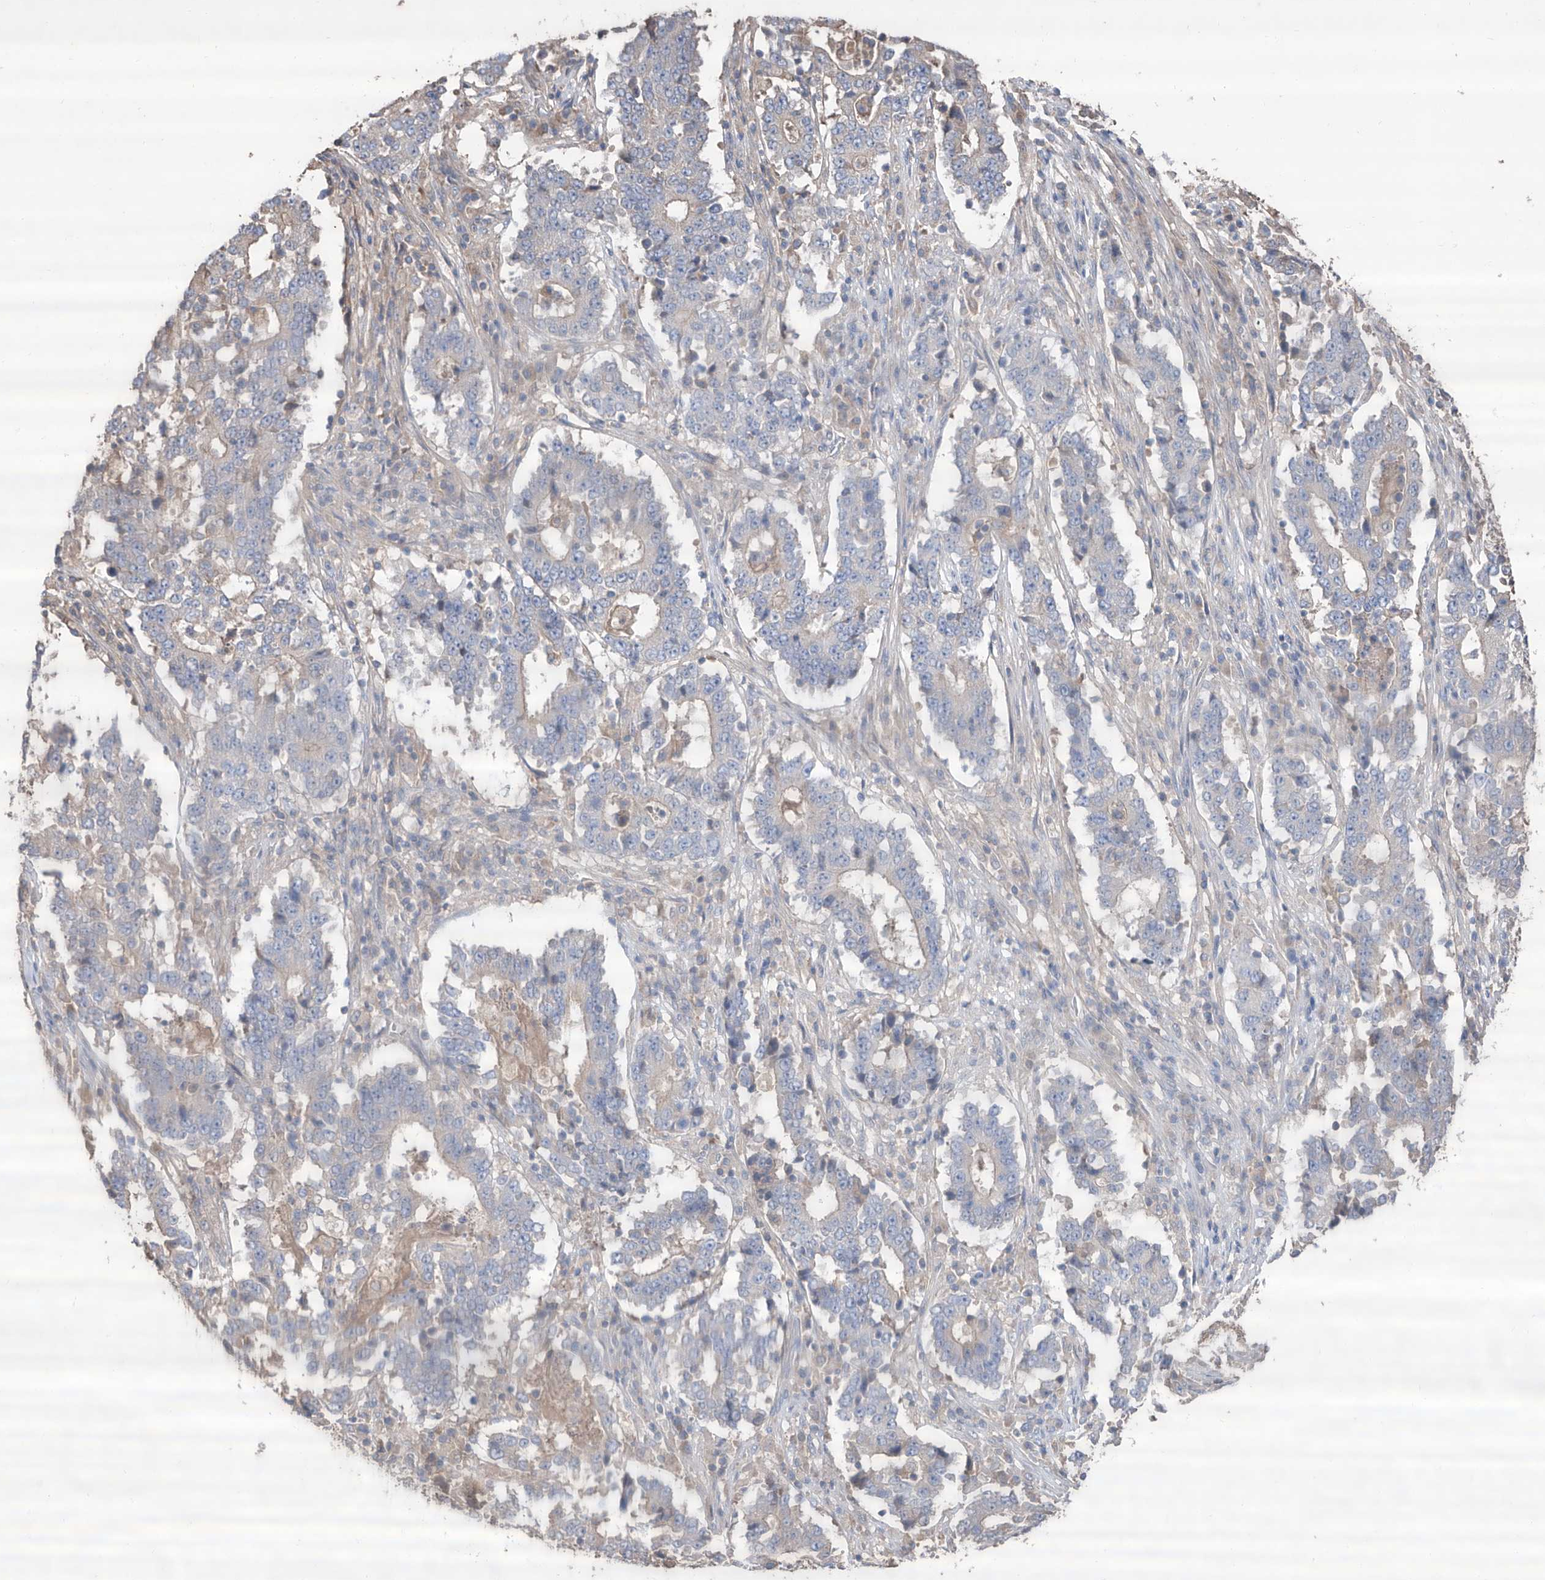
{"staining": {"intensity": "negative", "quantity": "none", "location": "none"}, "tissue": "stomach cancer", "cell_type": "Tumor cells", "image_type": "cancer", "snomed": [{"axis": "morphology", "description": "Adenocarcinoma, NOS"}, {"axis": "topography", "description": "Stomach"}], "caption": "This is an immunohistochemistry (IHC) histopathology image of human stomach cancer. There is no positivity in tumor cells.", "gene": "EDN1", "patient": {"sex": "male", "age": 59}}